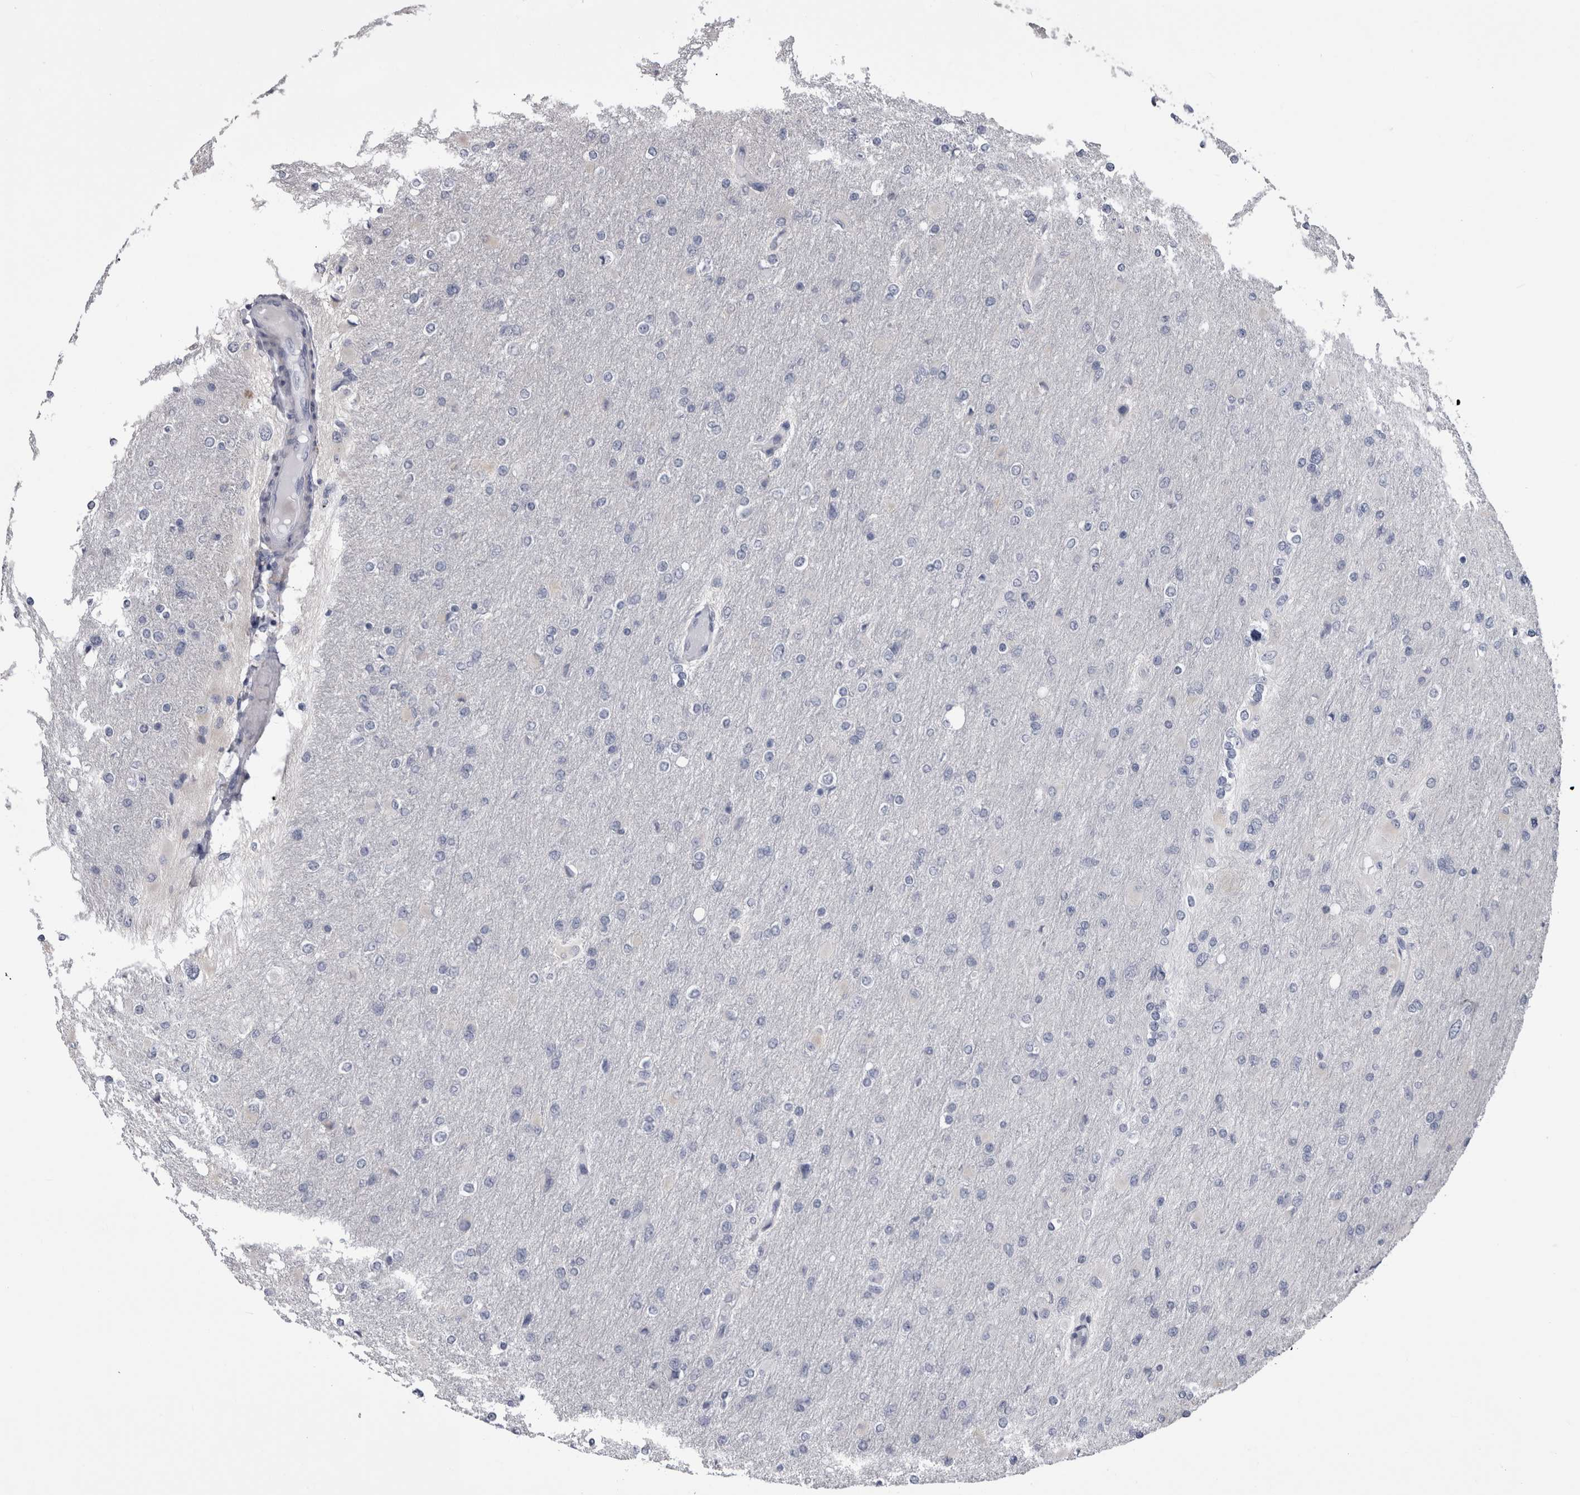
{"staining": {"intensity": "negative", "quantity": "none", "location": "none"}, "tissue": "glioma", "cell_type": "Tumor cells", "image_type": "cancer", "snomed": [{"axis": "morphology", "description": "Glioma, malignant, High grade"}, {"axis": "topography", "description": "Cerebral cortex"}], "caption": "IHC image of human high-grade glioma (malignant) stained for a protein (brown), which demonstrates no staining in tumor cells.", "gene": "AFMID", "patient": {"sex": "female", "age": 36}}